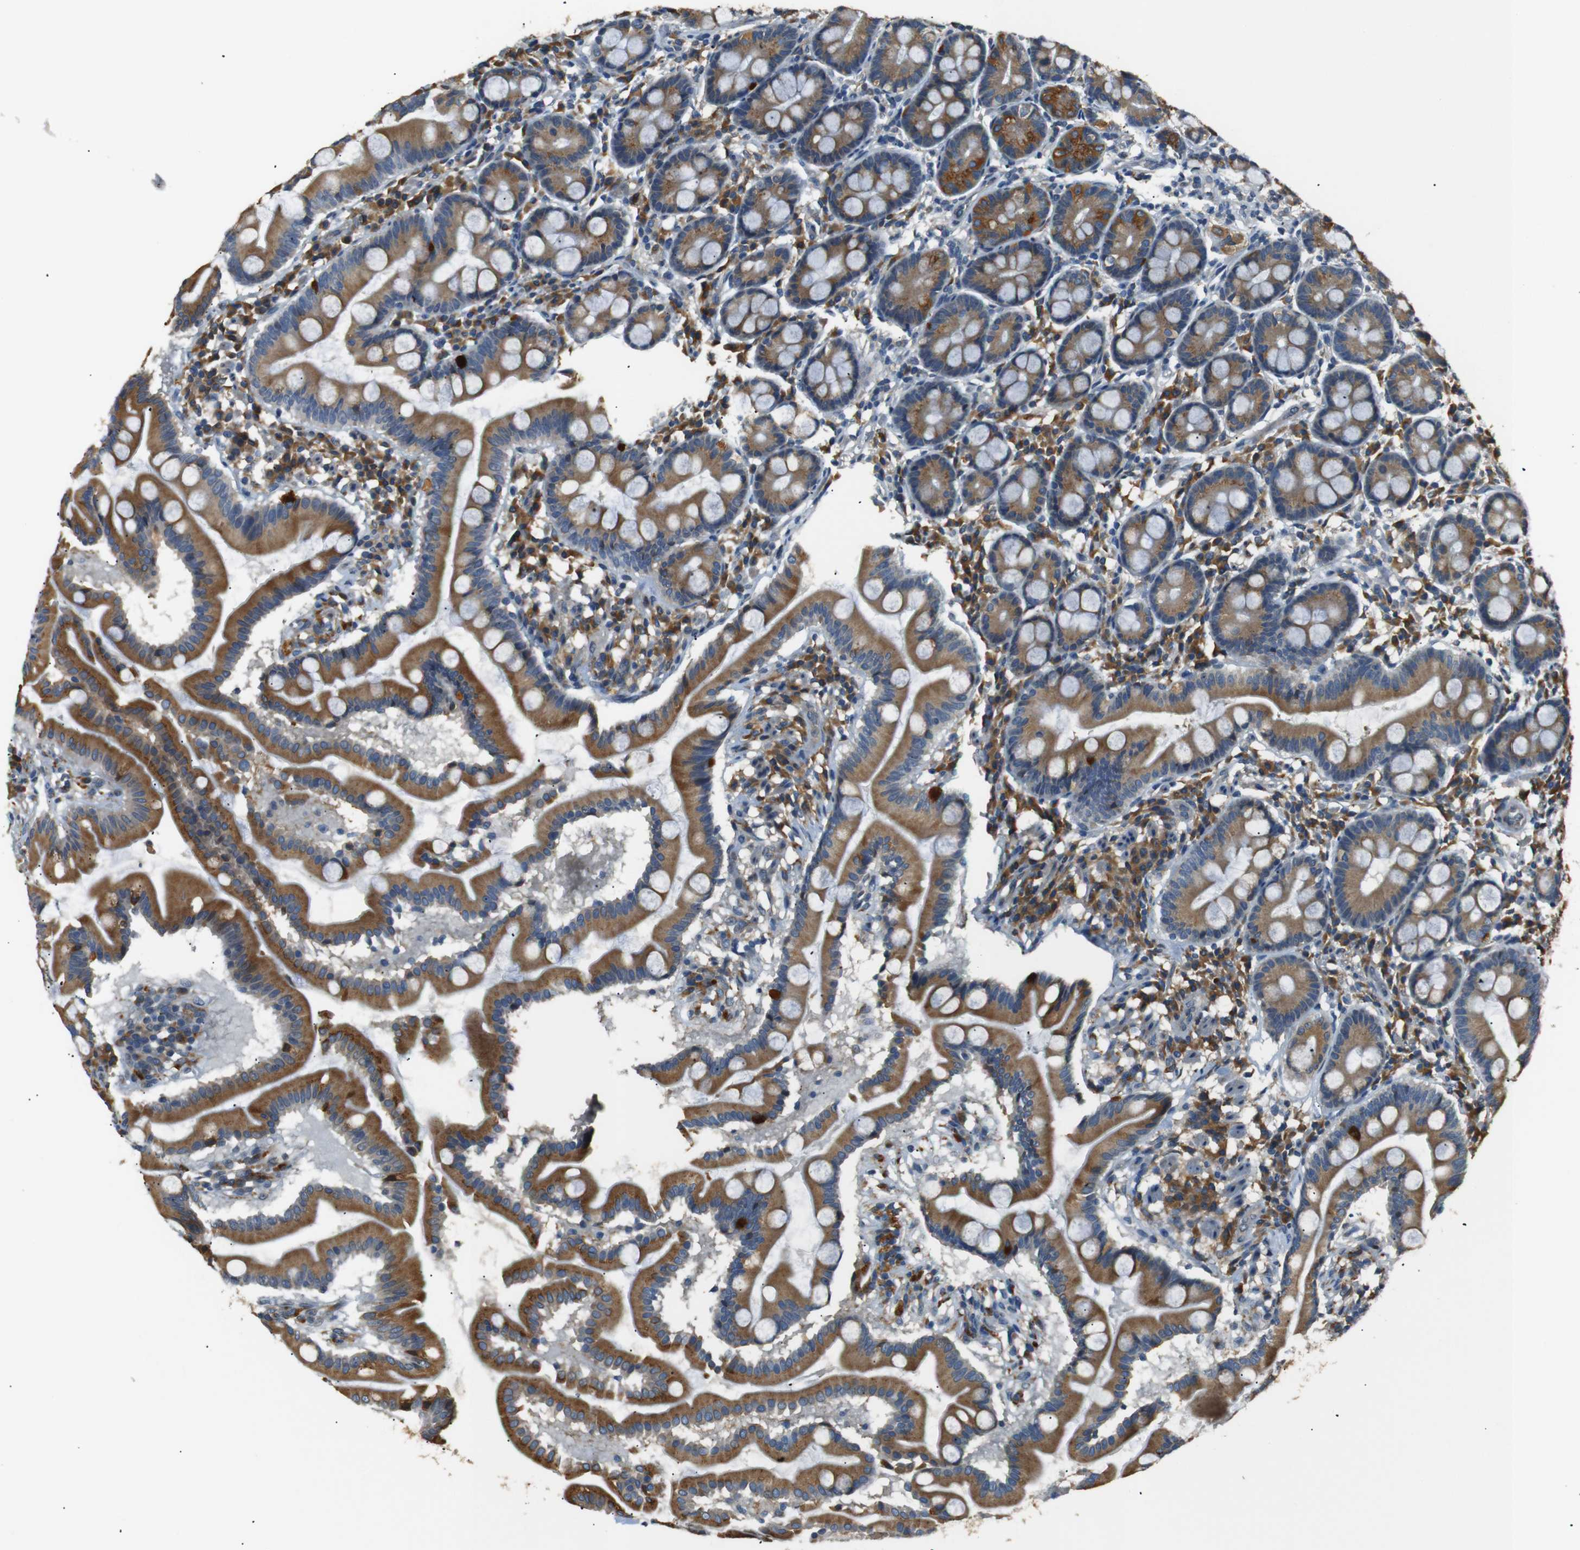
{"staining": {"intensity": "strong", "quantity": ">75%", "location": "cytoplasmic/membranous"}, "tissue": "duodenum", "cell_type": "Glandular cells", "image_type": "normal", "snomed": [{"axis": "morphology", "description": "Normal tissue, NOS"}, {"axis": "topography", "description": "Duodenum"}], "caption": "Benign duodenum shows strong cytoplasmic/membranous staining in about >75% of glandular cells The staining is performed using DAB (3,3'-diaminobenzidine) brown chromogen to label protein expression. The nuclei are counter-stained blue using hematoxylin..", "gene": "TMED2", "patient": {"sex": "male", "age": 50}}